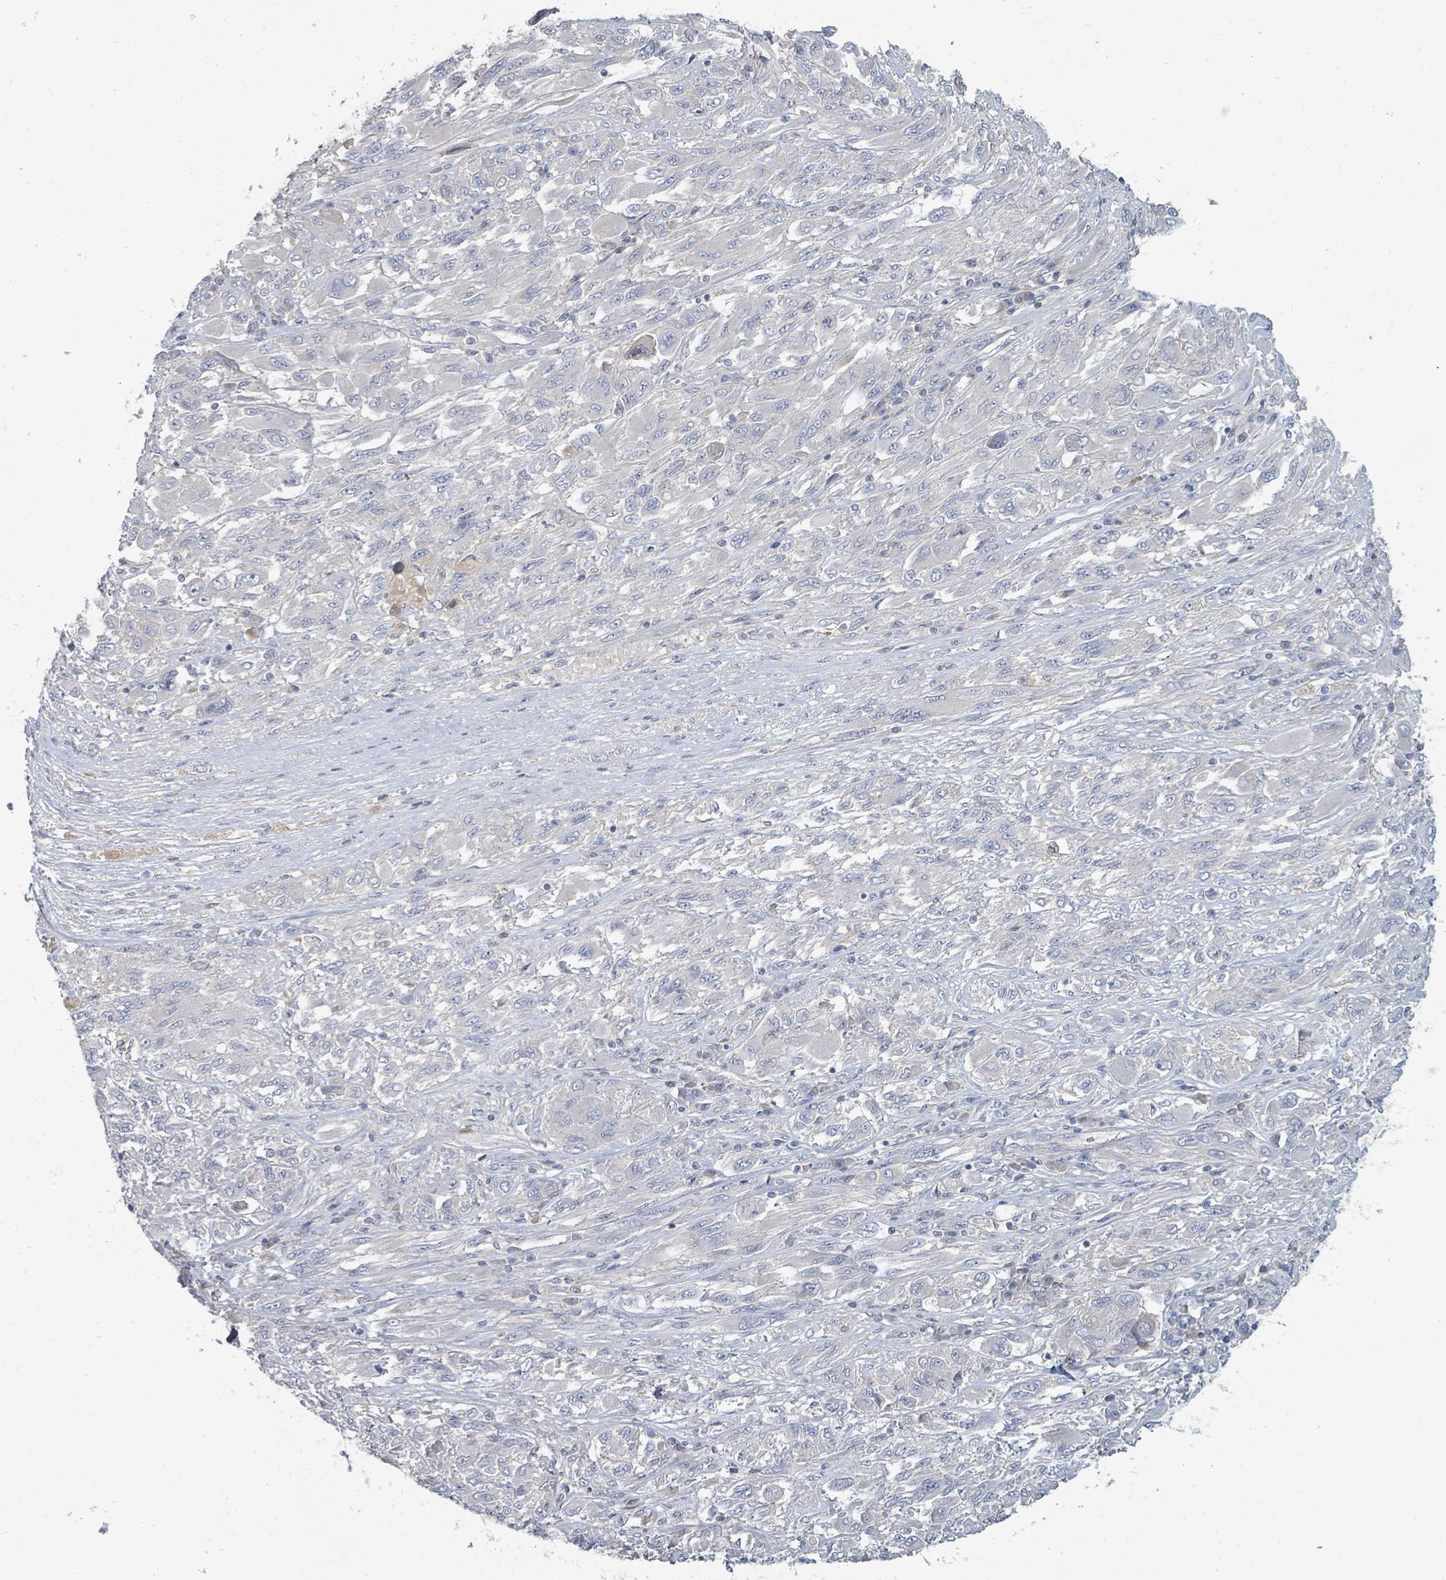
{"staining": {"intensity": "negative", "quantity": "none", "location": "none"}, "tissue": "melanoma", "cell_type": "Tumor cells", "image_type": "cancer", "snomed": [{"axis": "morphology", "description": "Malignant melanoma, NOS"}, {"axis": "topography", "description": "Skin"}], "caption": "Immunohistochemistry (IHC) image of malignant melanoma stained for a protein (brown), which reveals no staining in tumor cells.", "gene": "ARGFX", "patient": {"sex": "female", "age": 91}}